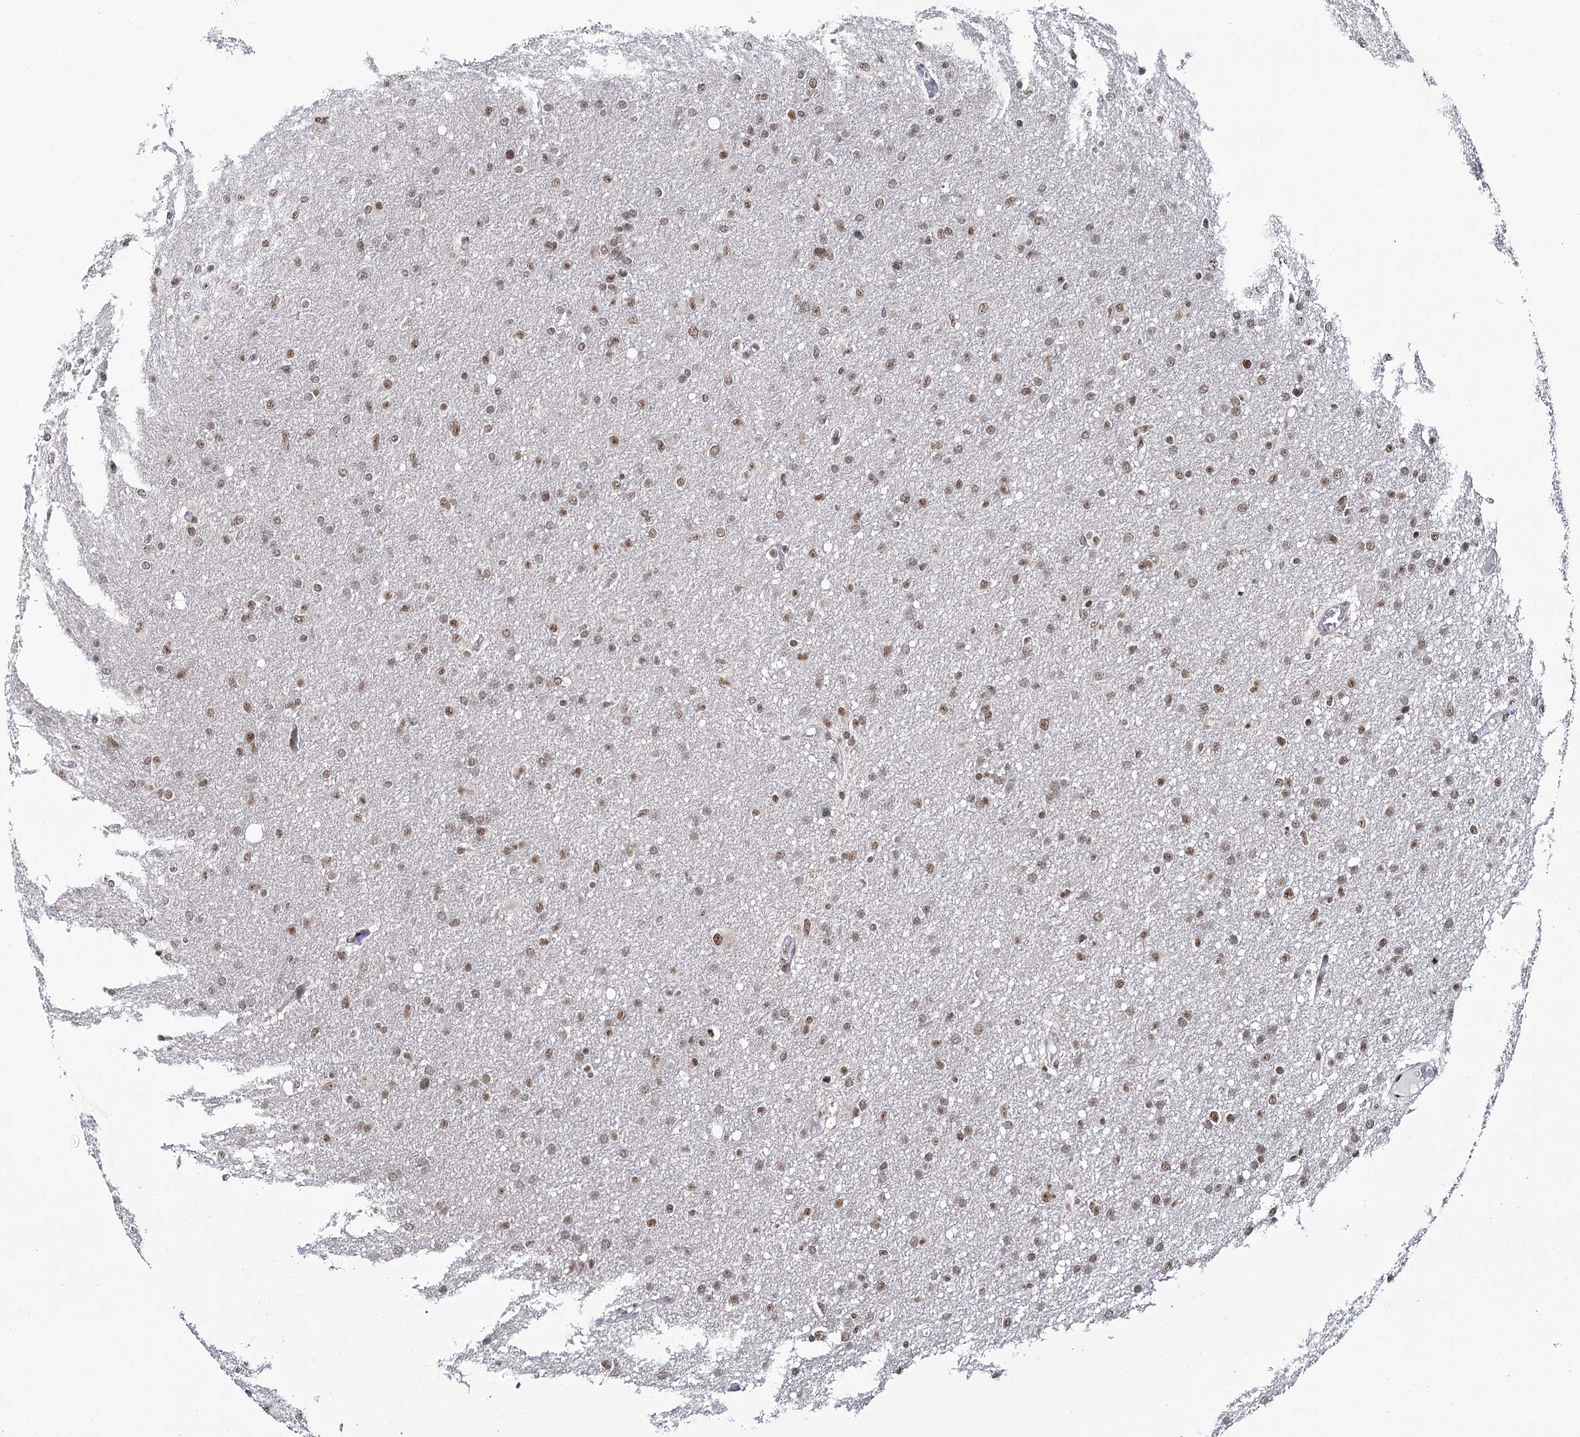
{"staining": {"intensity": "moderate", "quantity": ">75%", "location": "nuclear"}, "tissue": "glioma", "cell_type": "Tumor cells", "image_type": "cancer", "snomed": [{"axis": "morphology", "description": "Glioma, malignant, High grade"}, {"axis": "topography", "description": "Cerebral cortex"}], "caption": "A medium amount of moderate nuclear expression is identified in approximately >75% of tumor cells in high-grade glioma (malignant) tissue.", "gene": "SCAF8", "patient": {"sex": "female", "age": 36}}